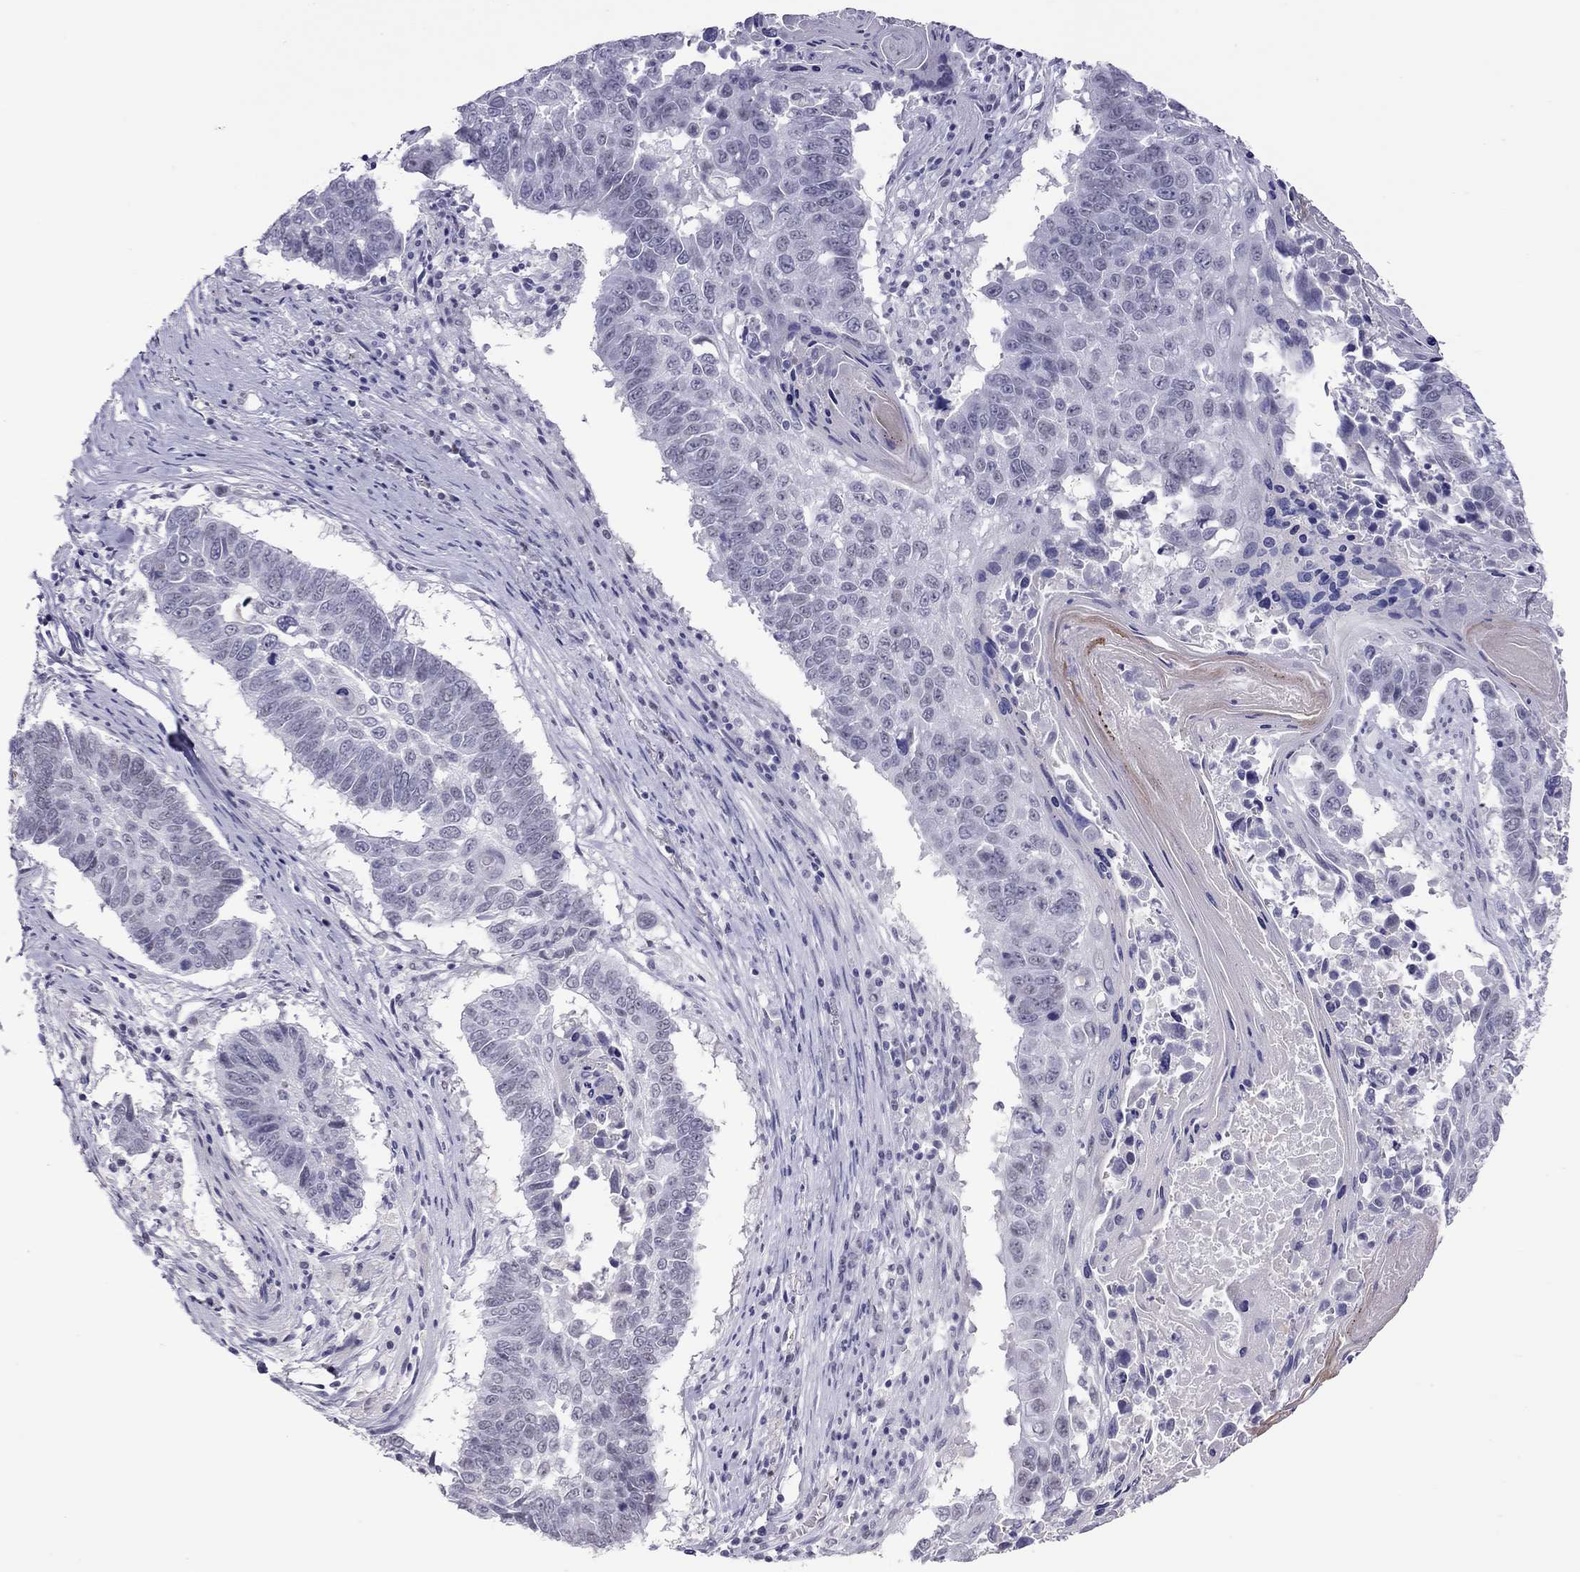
{"staining": {"intensity": "negative", "quantity": "none", "location": "none"}, "tissue": "lung cancer", "cell_type": "Tumor cells", "image_type": "cancer", "snomed": [{"axis": "morphology", "description": "Squamous cell carcinoma, NOS"}, {"axis": "topography", "description": "Lung"}], "caption": "Immunohistochemistry histopathology image of neoplastic tissue: squamous cell carcinoma (lung) stained with DAB (3,3'-diaminobenzidine) exhibits no significant protein positivity in tumor cells. (Brightfield microscopy of DAB (3,3'-diaminobenzidine) immunohistochemistry at high magnification).", "gene": "CHRNB3", "patient": {"sex": "male", "age": 73}}